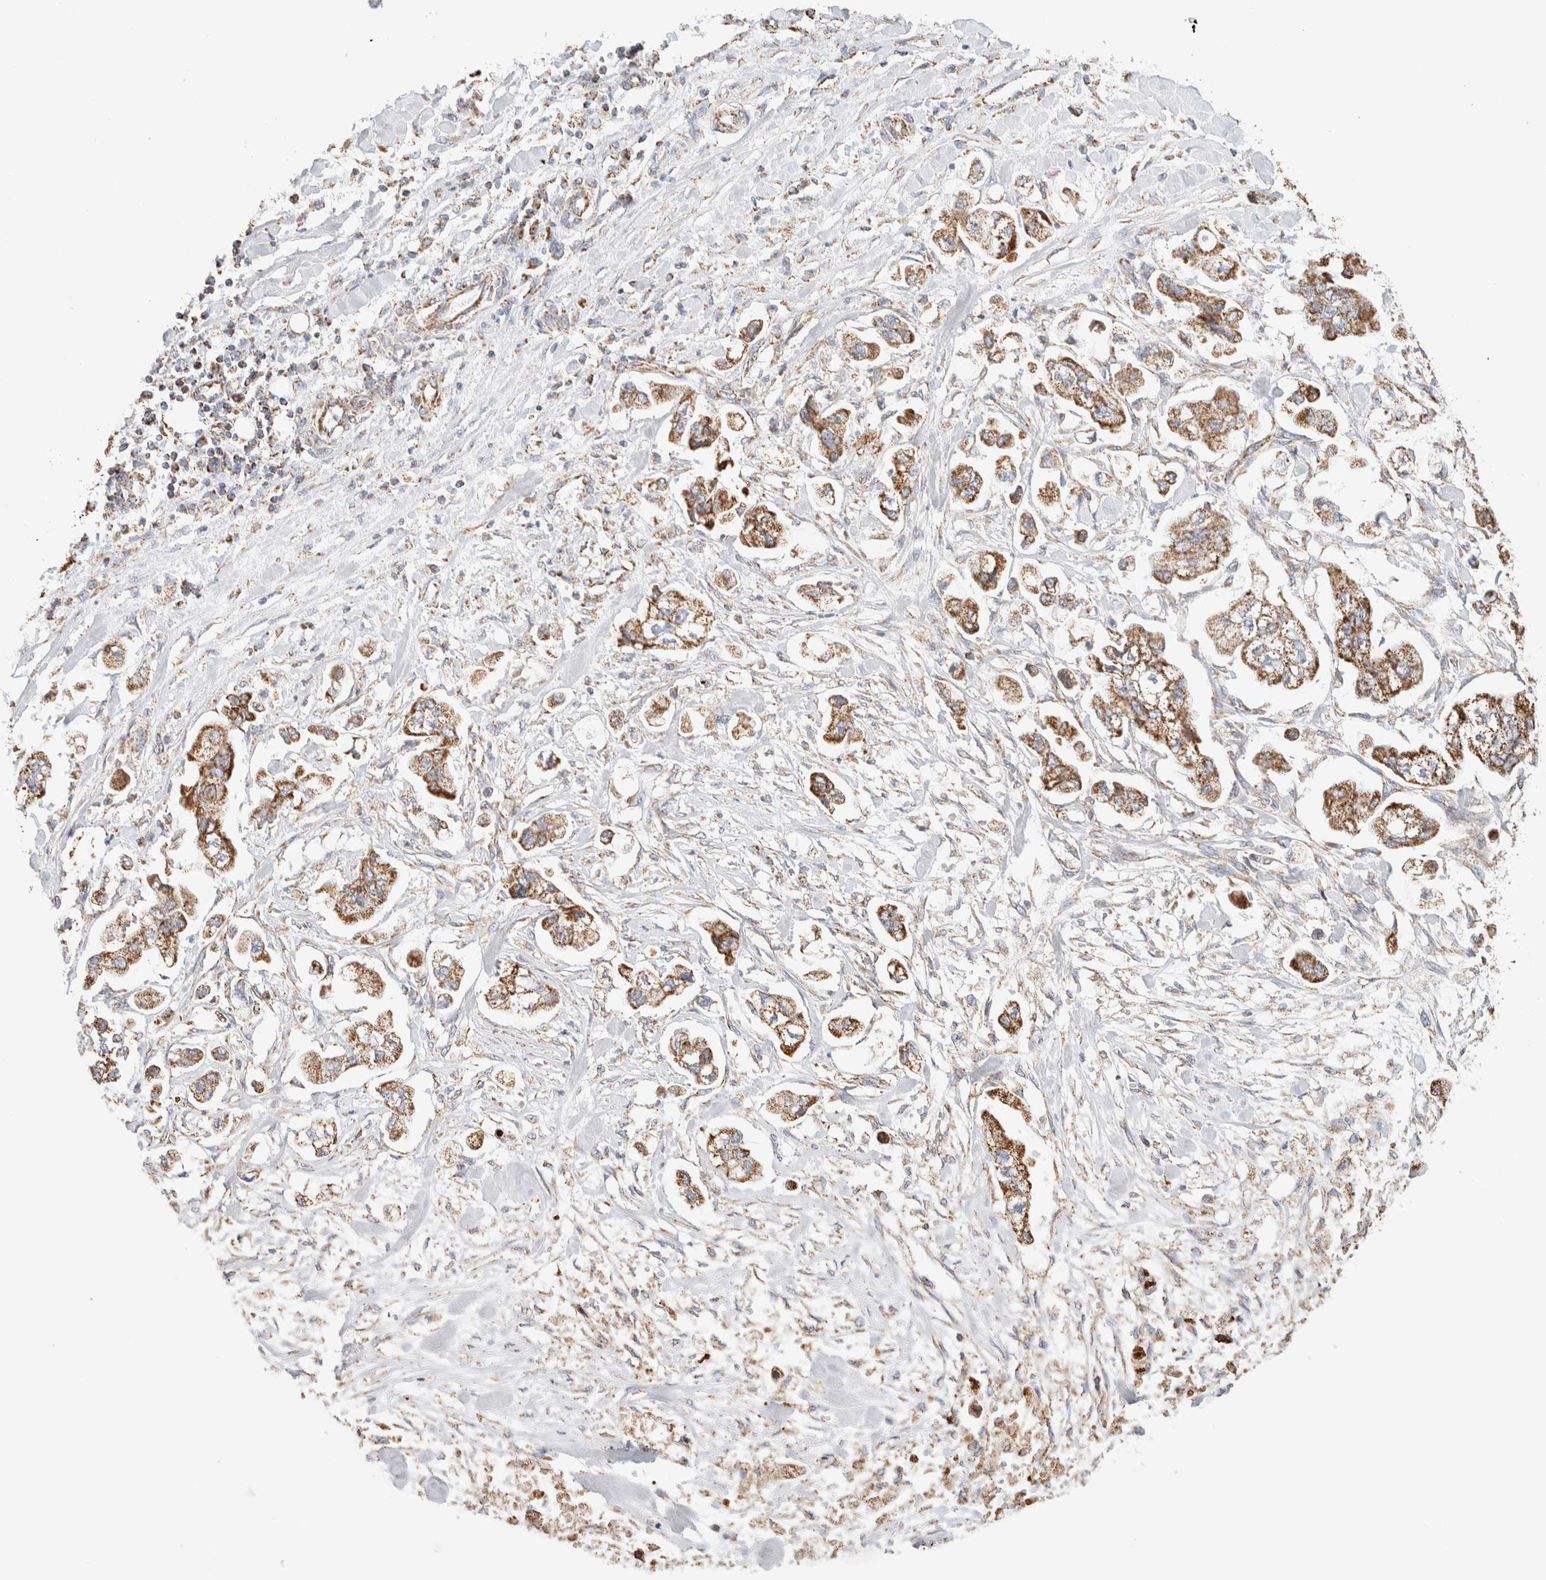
{"staining": {"intensity": "moderate", "quantity": ">75%", "location": "cytoplasmic/membranous"}, "tissue": "stomach cancer", "cell_type": "Tumor cells", "image_type": "cancer", "snomed": [{"axis": "morphology", "description": "Normal tissue, NOS"}, {"axis": "morphology", "description": "Adenocarcinoma, NOS"}, {"axis": "topography", "description": "Stomach"}], "caption": "A brown stain shows moderate cytoplasmic/membranous expression of a protein in human stomach cancer tumor cells.", "gene": "C1QBP", "patient": {"sex": "male", "age": 62}}